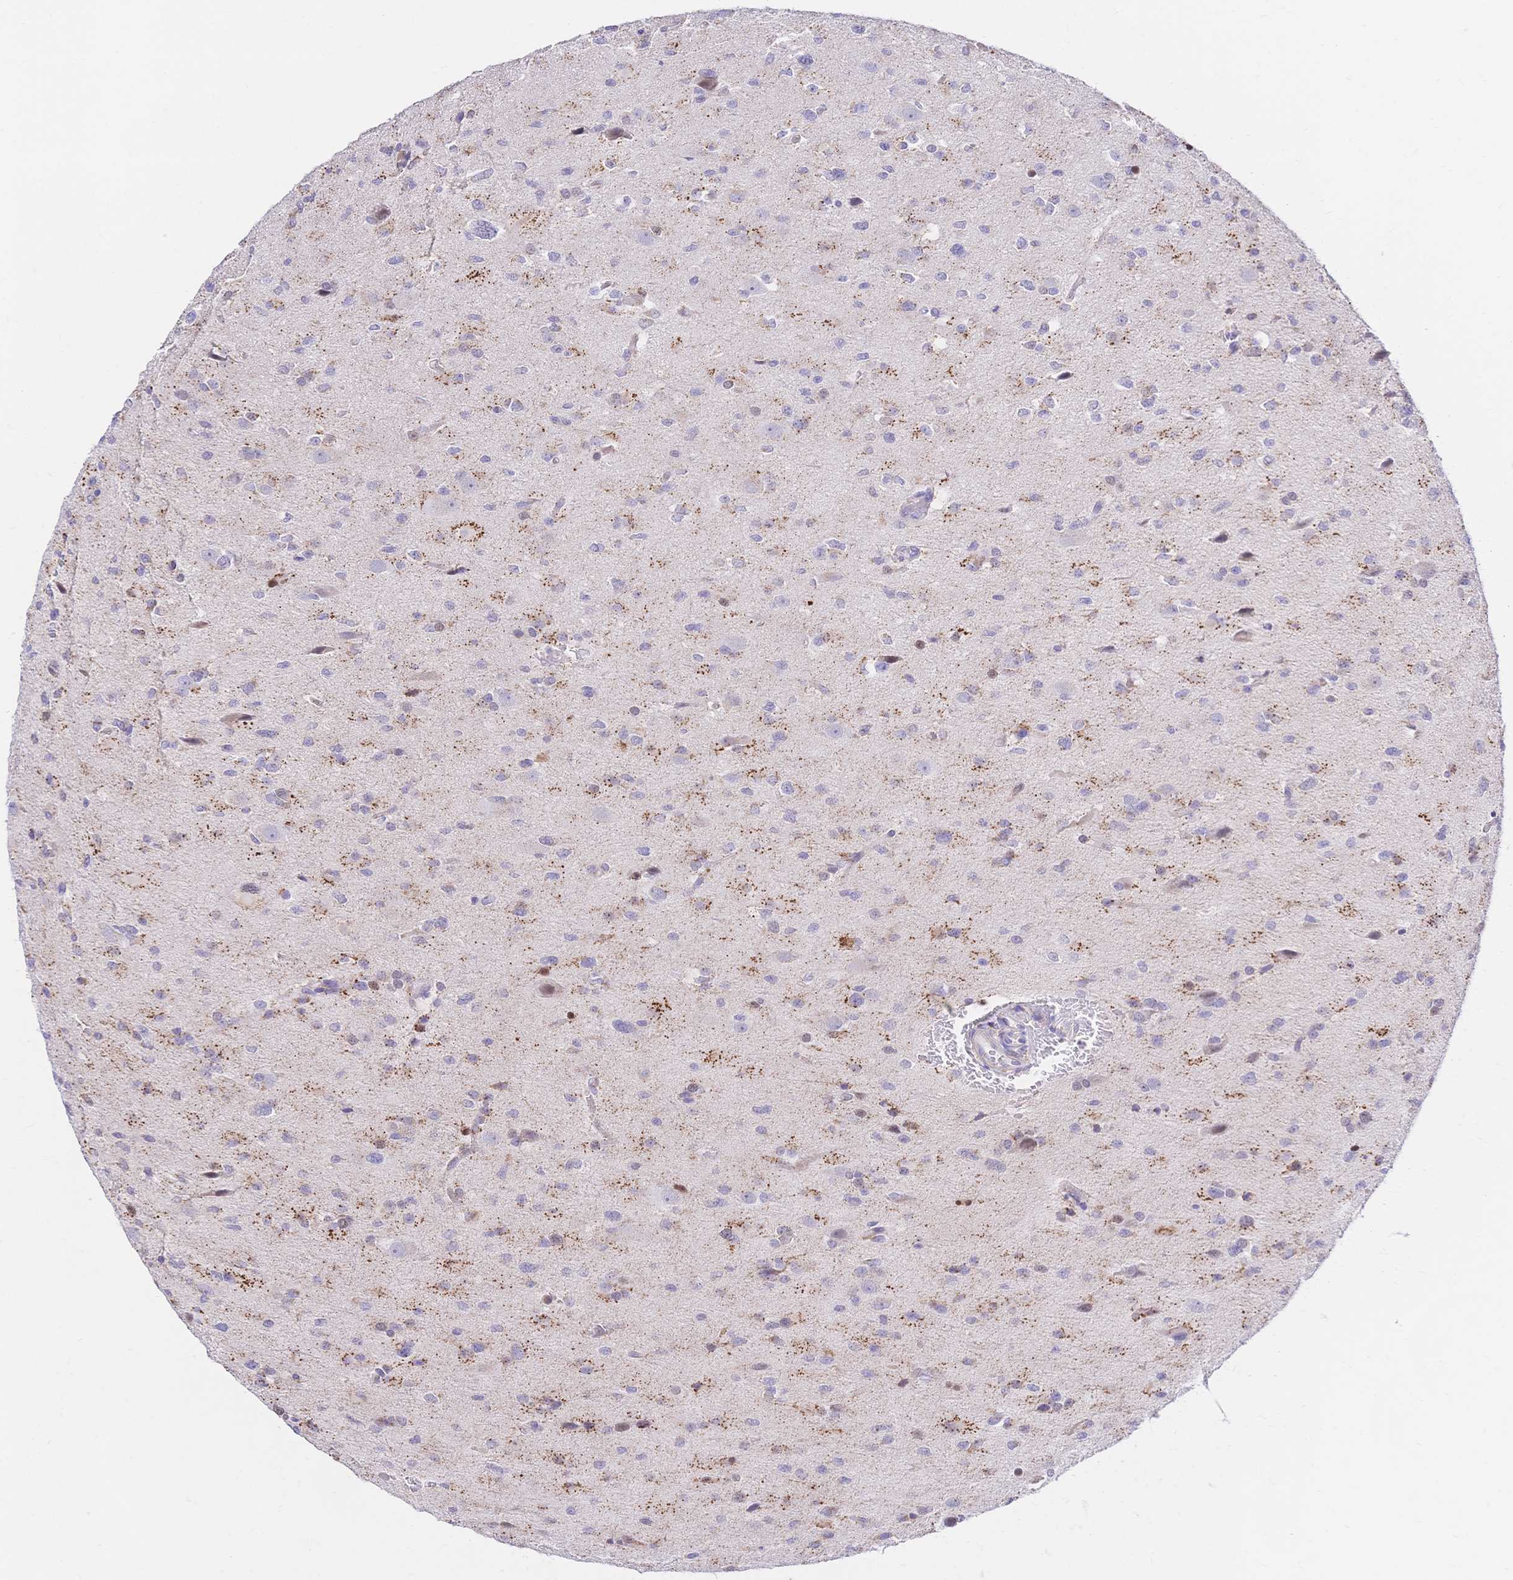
{"staining": {"intensity": "moderate", "quantity": "<25%", "location": "cytoplasmic/membranous"}, "tissue": "glioma", "cell_type": "Tumor cells", "image_type": "cancer", "snomed": [{"axis": "morphology", "description": "Glioma, malignant, Low grade"}, {"axis": "topography", "description": "Brain"}], "caption": "A micrograph of human low-grade glioma (malignant) stained for a protein demonstrates moderate cytoplasmic/membranous brown staining in tumor cells.", "gene": "CLEC18B", "patient": {"sex": "female", "age": 32}}